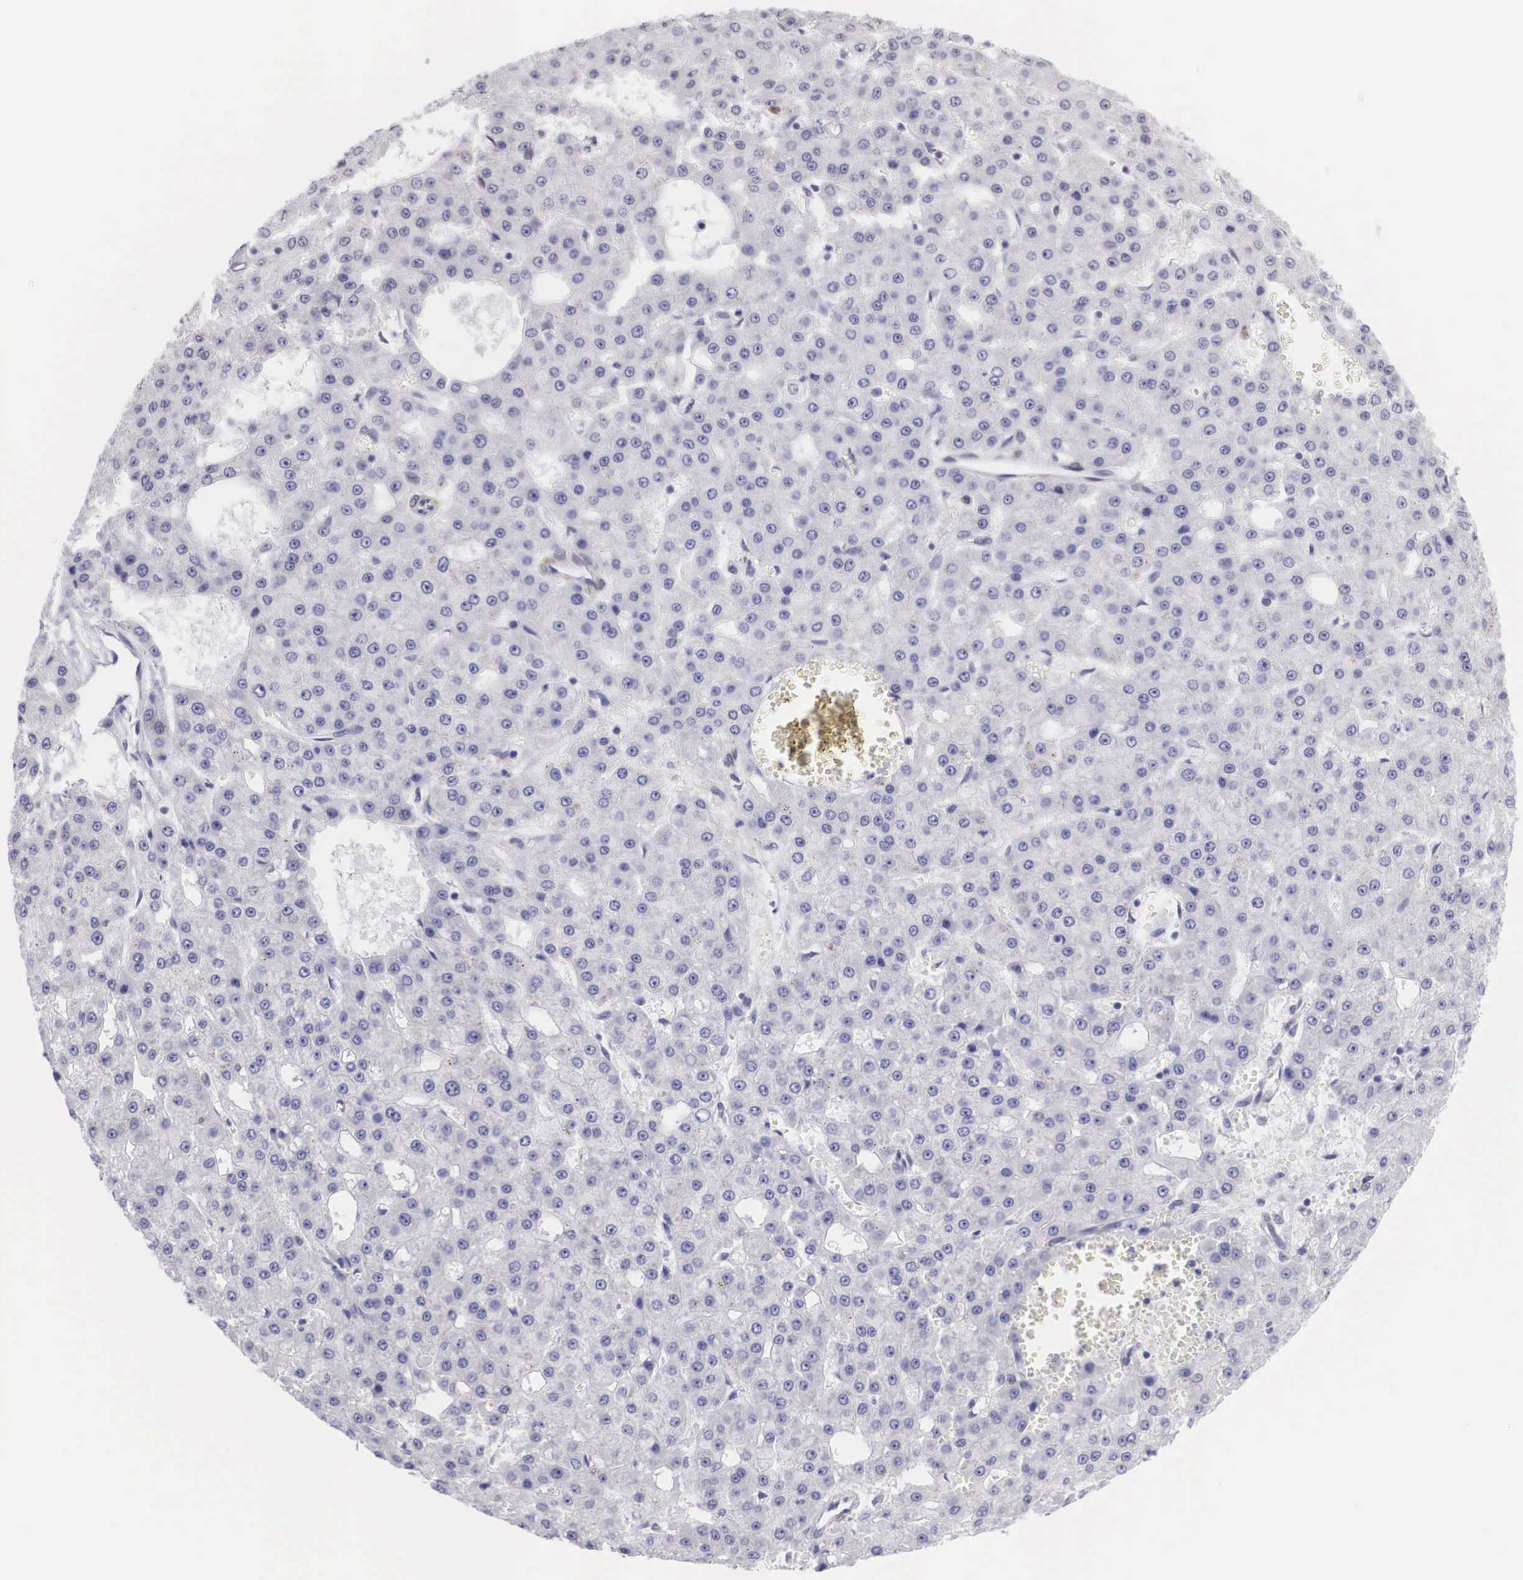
{"staining": {"intensity": "negative", "quantity": "none", "location": "none"}, "tissue": "liver cancer", "cell_type": "Tumor cells", "image_type": "cancer", "snomed": [{"axis": "morphology", "description": "Carcinoma, Hepatocellular, NOS"}, {"axis": "topography", "description": "Liver"}], "caption": "Photomicrograph shows no significant protein expression in tumor cells of liver cancer (hepatocellular carcinoma).", "gene": "ETV6", "patient": {"sex": "male", "age": 47}}